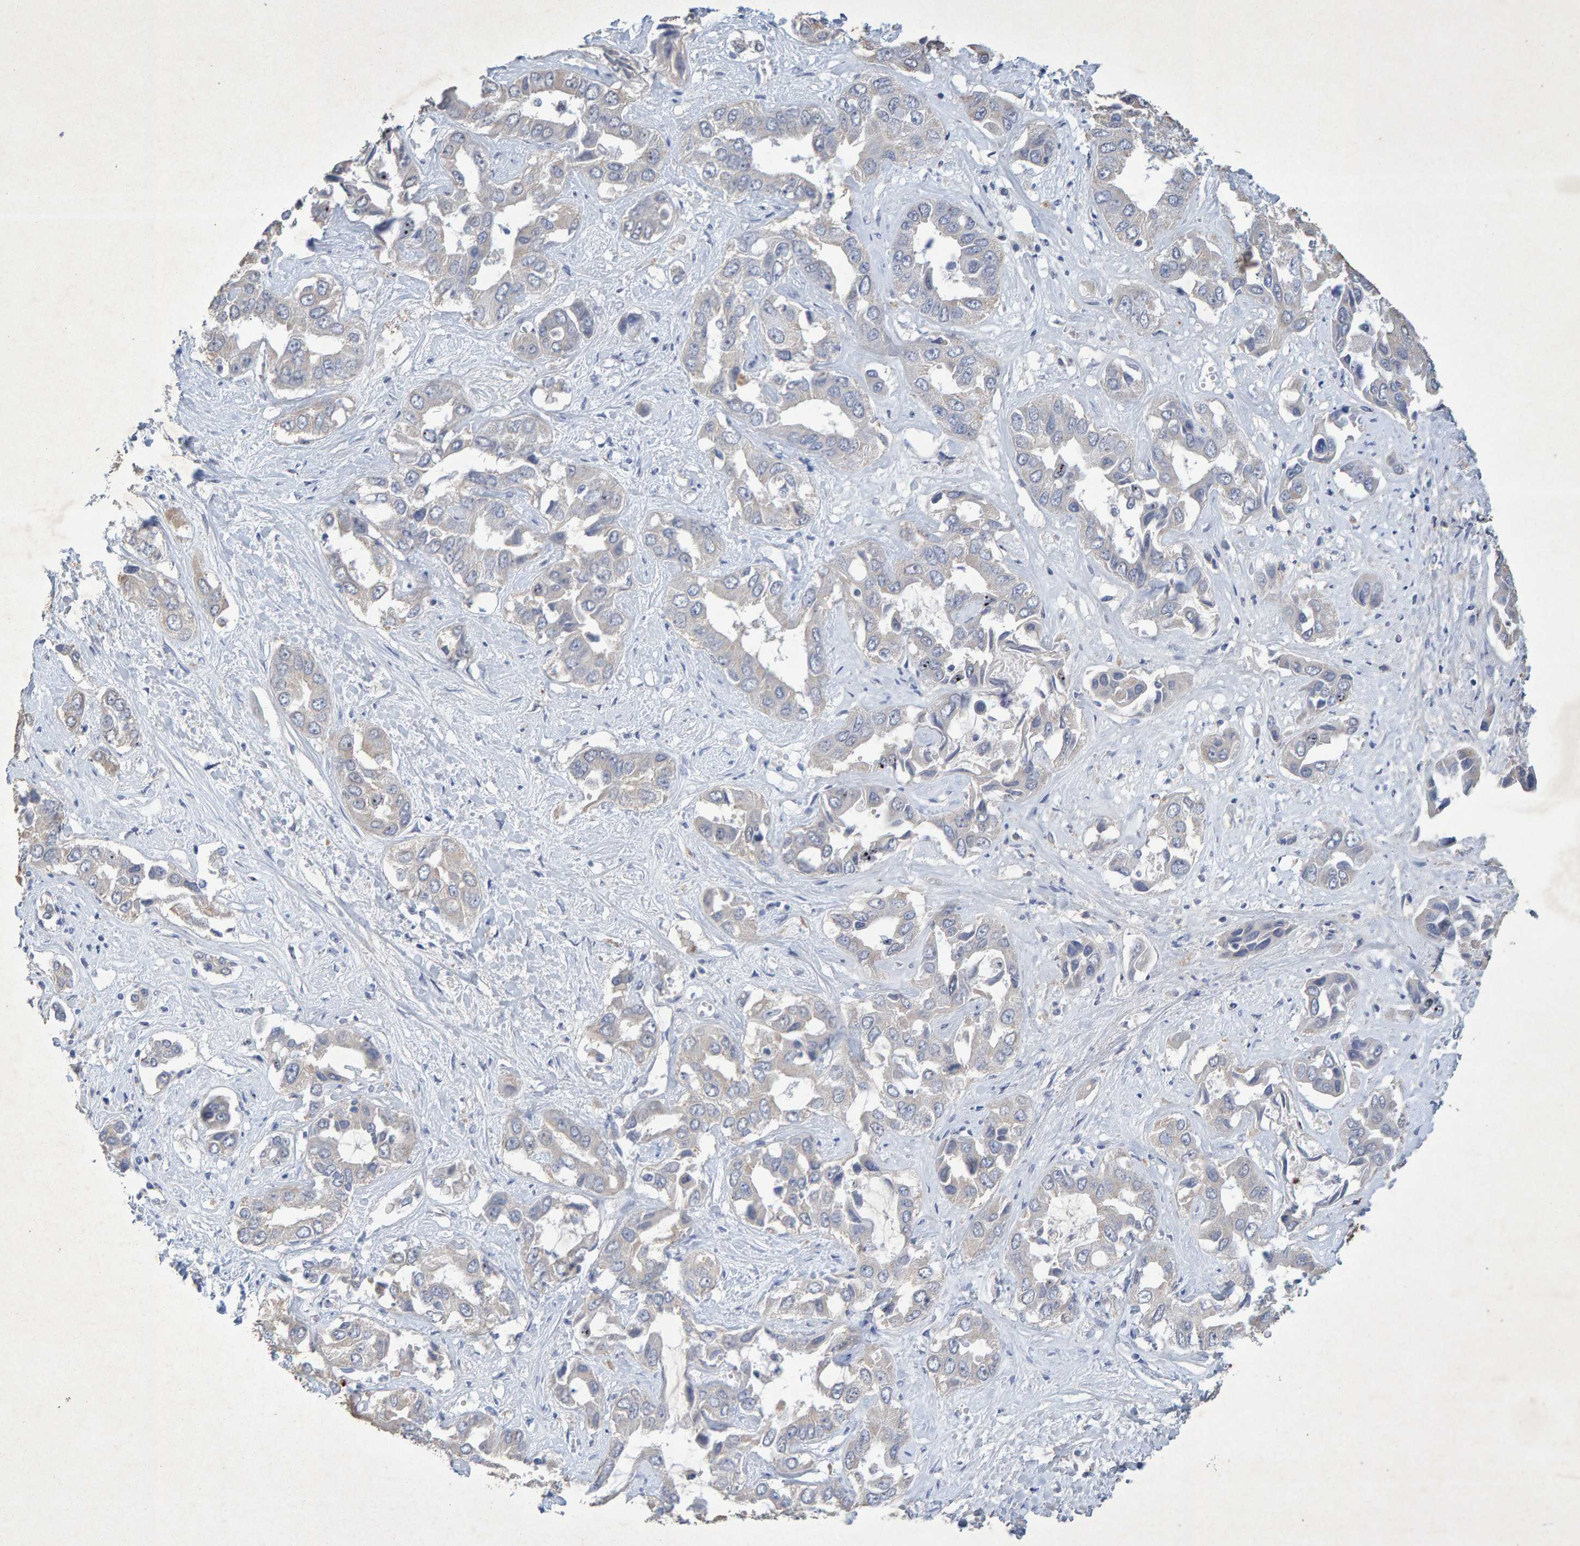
{"staining": {"intensity": "negative", "quantity": "none", "location": "none"}, "tissue": "liver cancer", "cell_type": "Tumor cells", "image_type": "cancer", "snomed": [{"axis": "morphology", "description": "Cholangiocarcinoma"}, {"axis": "topography", "description": "Liver"}], "caption": "Immunohistochemical staining of human liver cholangiocarcinoma exhibits no significant expression in tumor cells. (DAB immunohistochemistry (IHC) with hematoxylin counter stain).", "gene": "CTH", "patient": {"sex": "female", "age": 52}}